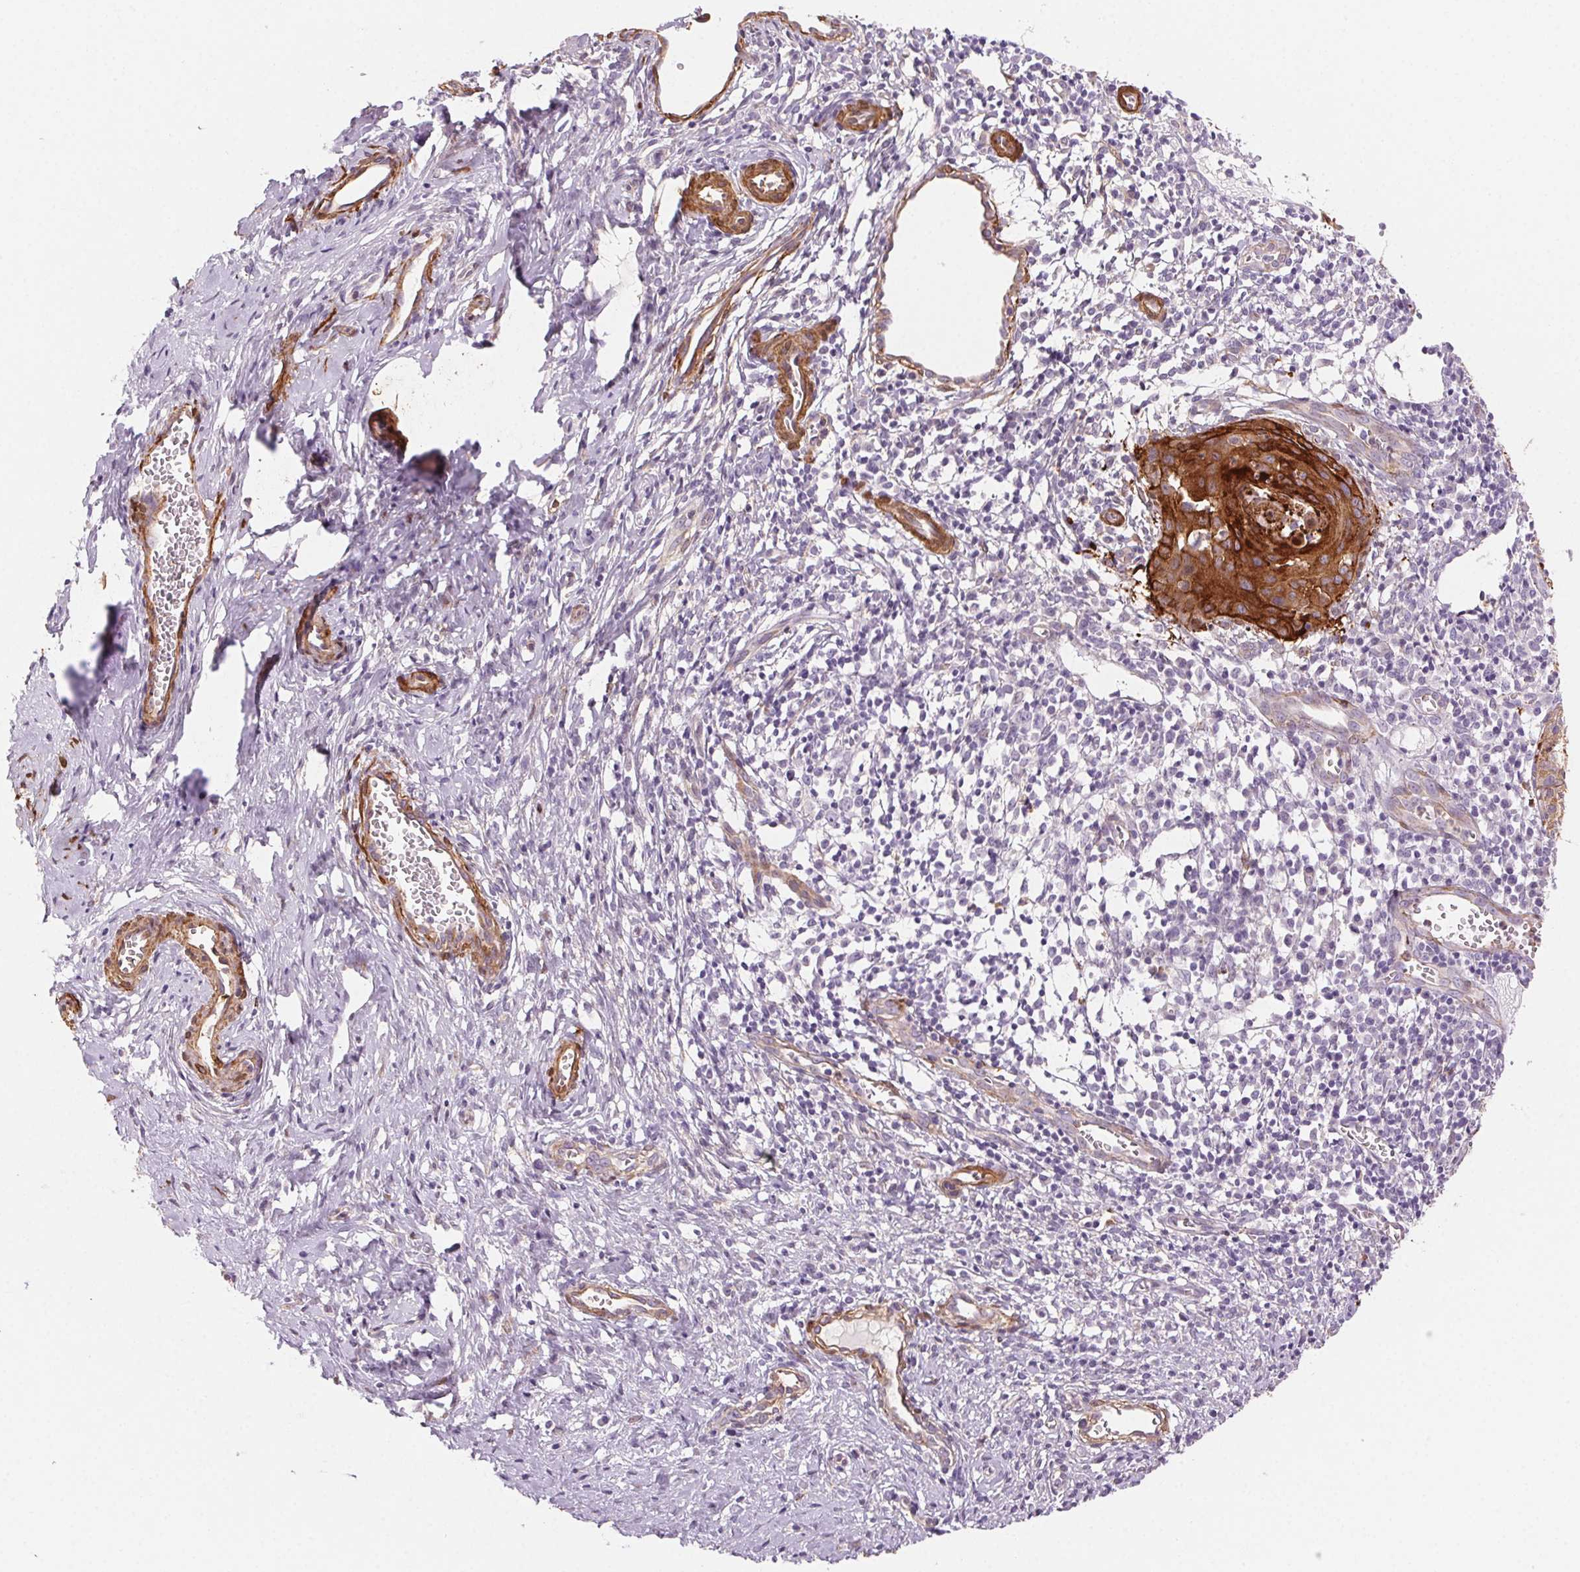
{"staining": {"intensity": "strong", "quantity": ">75%", "location": "cytoplasmic/membranous"}, "tissue": "cervical cancer", "cell_type": "Tumor cells", "image_type": "cancer", "snomed": [{"axis": "morphology", "description": "Squamous cell carcinoma, NOS"}, {"axis": "topography", "description": "Cervix"}], "caption": "Squamous cell carcinoma (cervical) stained with a brown dye exhibits strong cytoplasmic/membranous positive expression in about >75% of tumor cells.", "gene": "GPX8", "patient": {"sex": "female", "age": 52}}